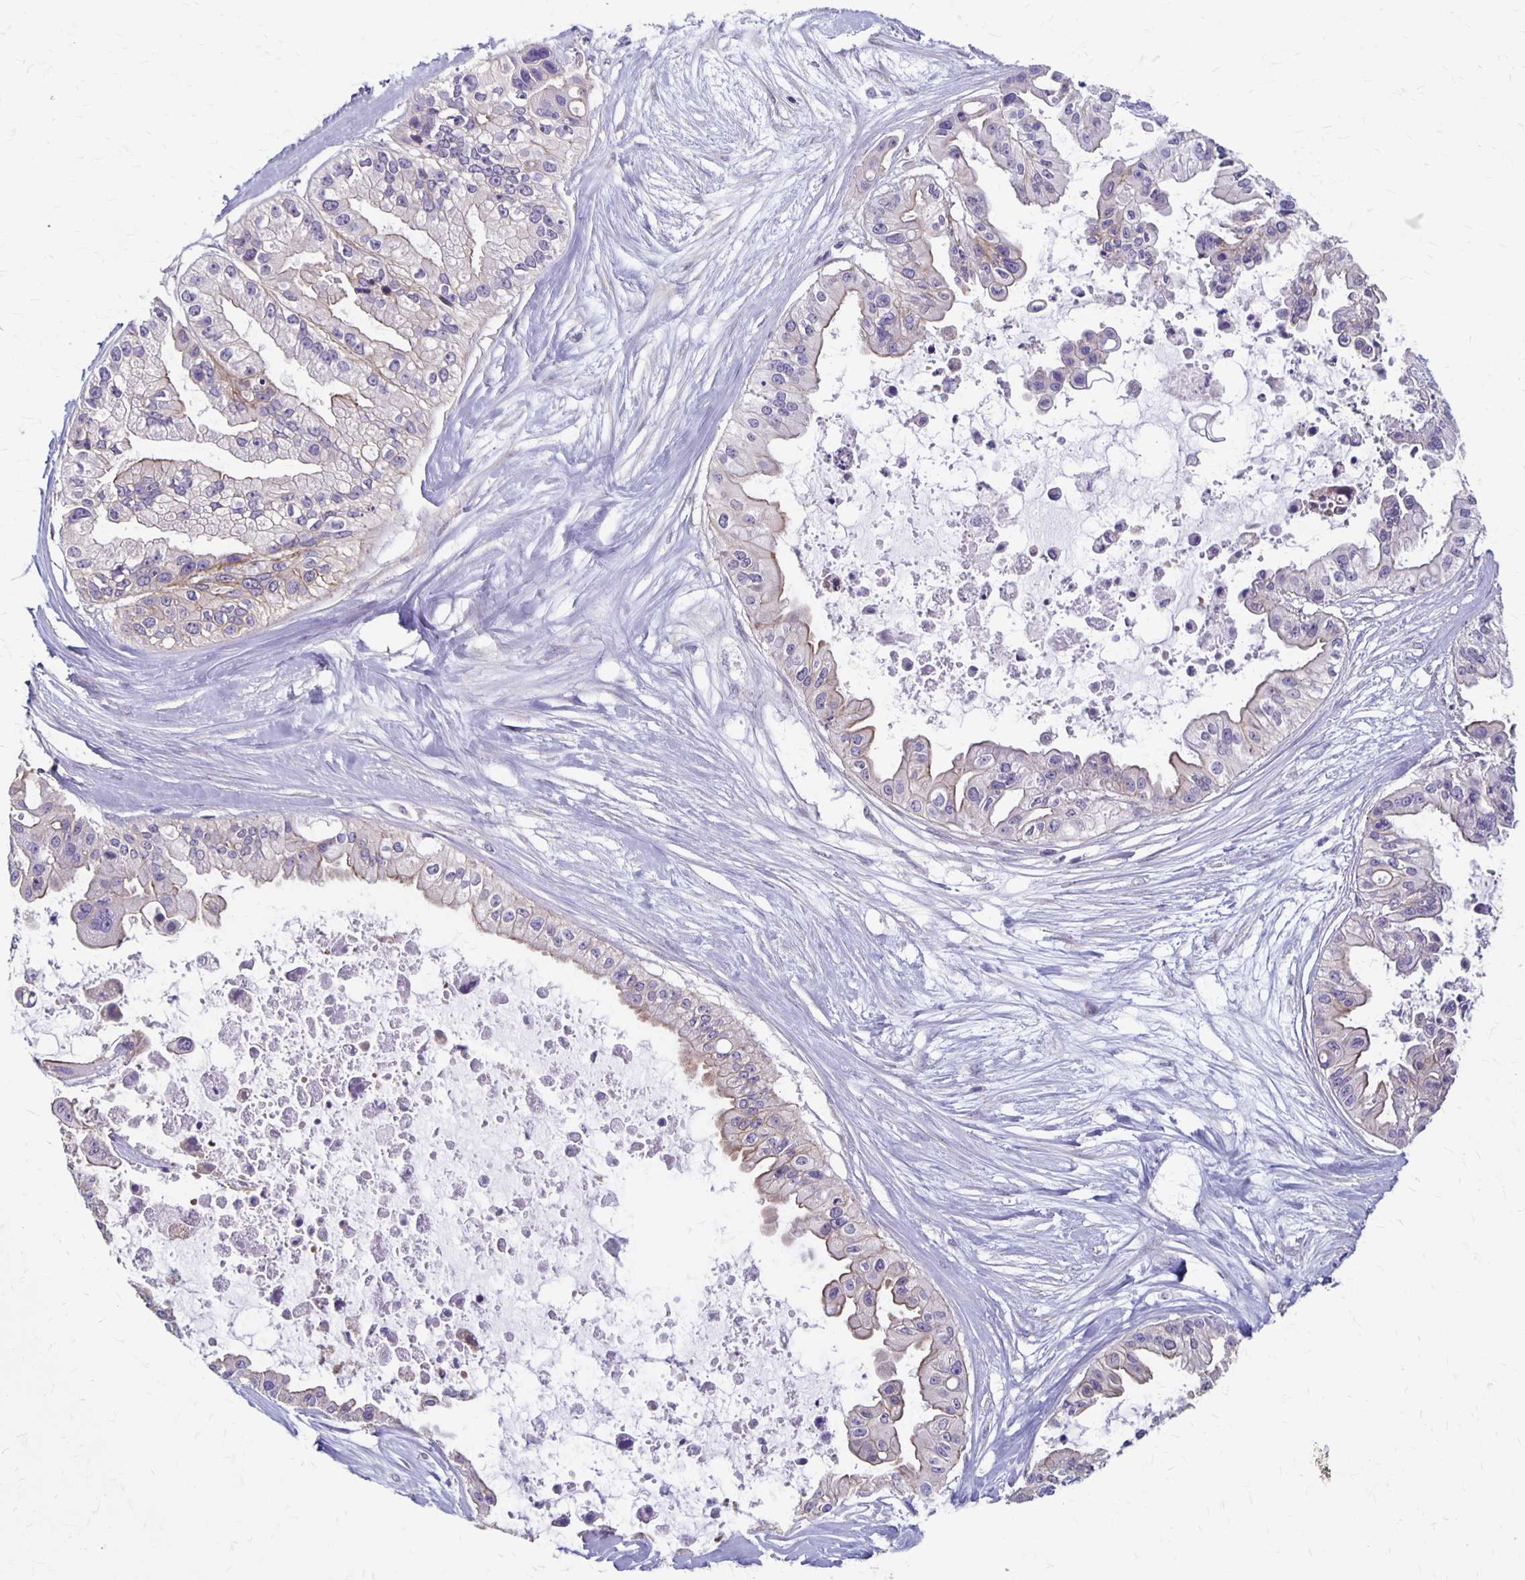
{"staining": {"intensity": "weak", "quantity": "<25%", "location": "cytoplasmic/membranous"}, "tissue": "ovarian cancer", "cell_type": "Tumor cells", "image_type": "cancer", "snomed": [{"axis": "morphology", "description": "Cystadenocarcinoma, serous, NOS"}, {"axis": "topography", "description": "Ovary"}], "caption": "Tumor cells are negative for brown protein staining in ovarian cancer. Brightfield microscopy of immunohistochemistry stained with DAB (3,3'-diaminobenzidine) (brown) and hematoxylin (blue), captured at high magnification.", "gene": "PPP1R3E", "patient": {"sex": "female", "age": 56}}